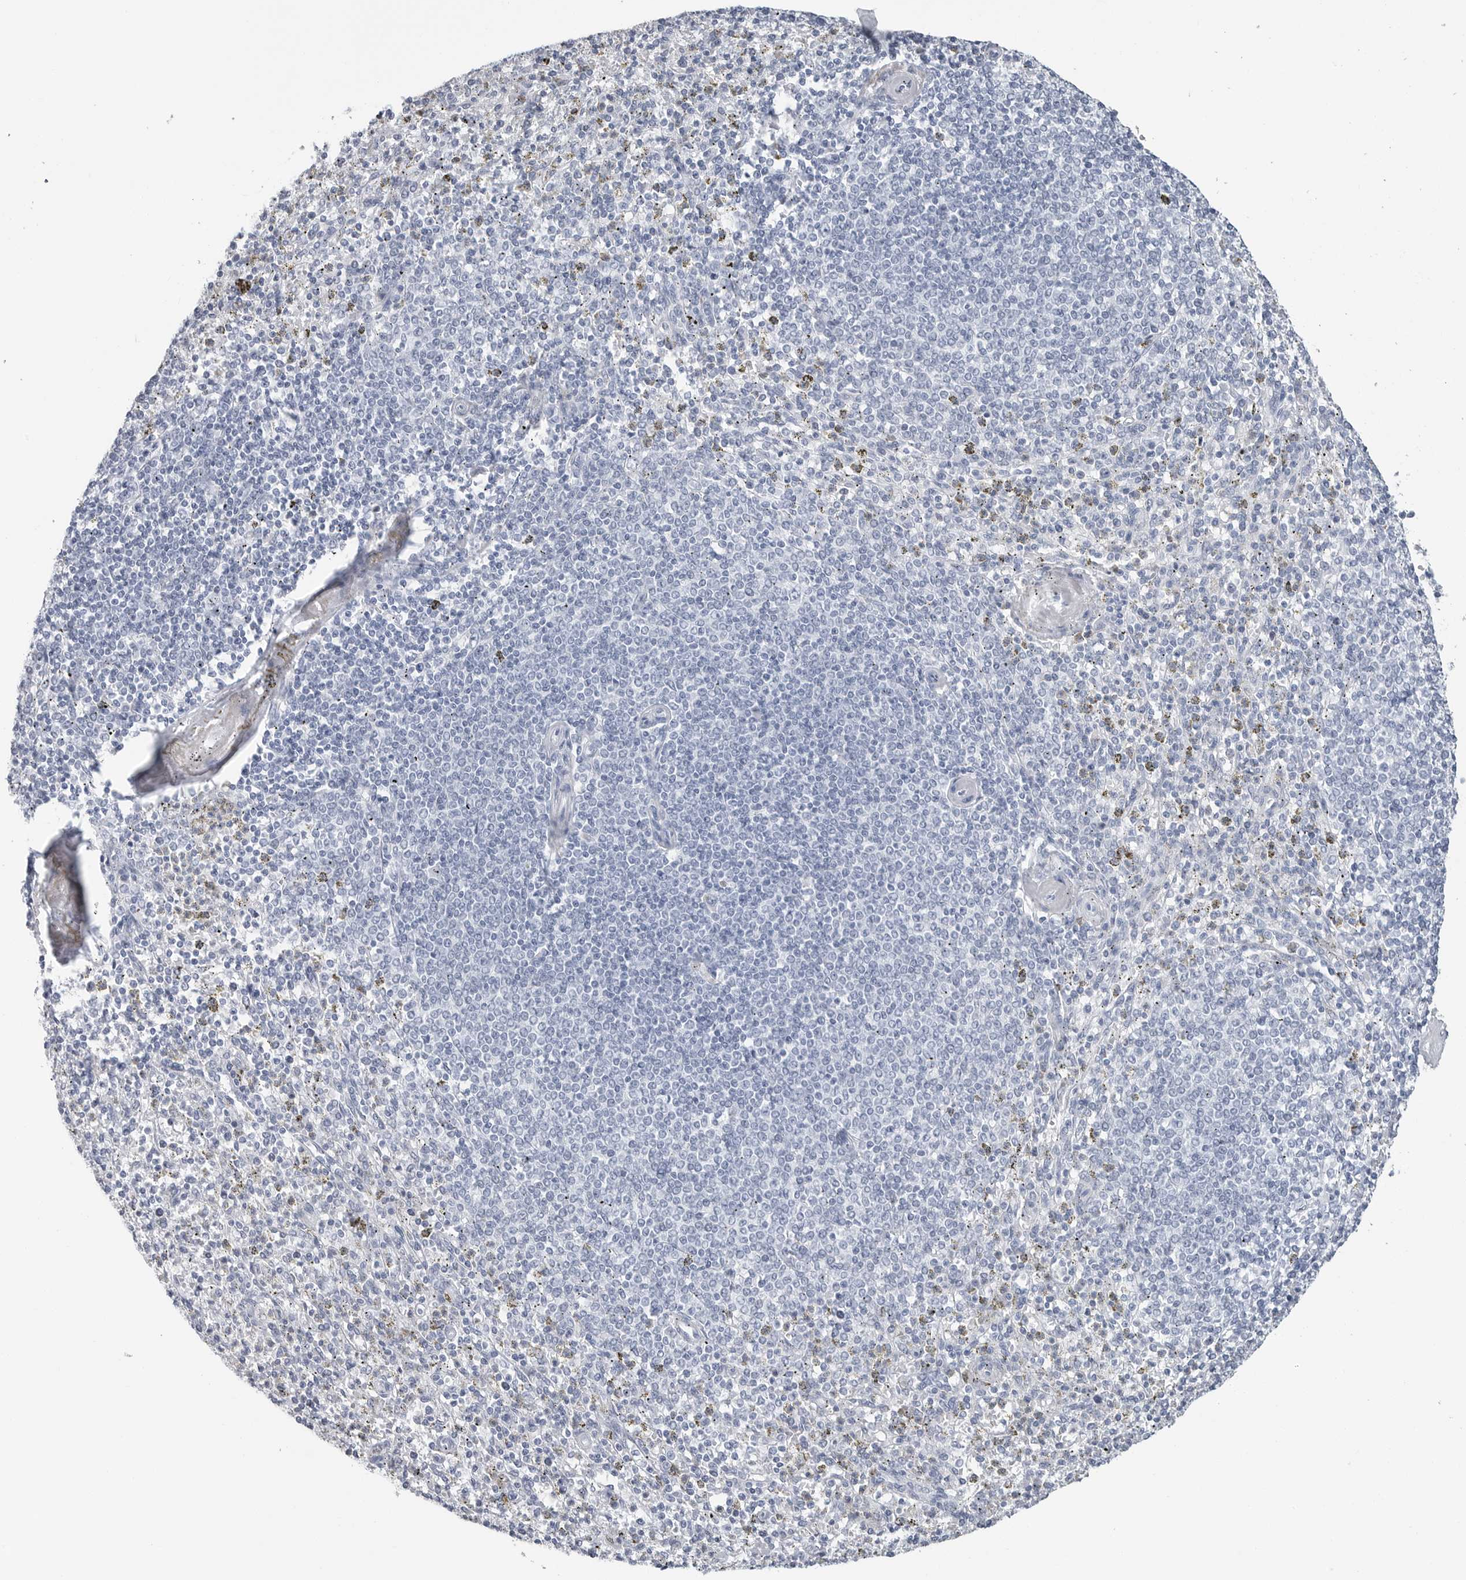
{"staining": {"intensity": "negative", "quantity": "none", "location": "none"}, "tissue": "spleen", "cell_type": "Cells in red pulp", "image_type": "normal", "snomed": [{"axis": "morphology", "description": "Normal tissue, NOS"}, {"axis": "topography", "description": "Spleen"}], "caption": "DAB immunohistochemical staining of unremarkable human spleen shows no significant positivity in cells in red pulp. (Stains: DAB (3,3'-diaminobenzidine) immunohistochemistry (IHC) with hematoxylin counter stain, Microscopy: brightfield microscopy at high magnification).", "gene": "CSH1", "patient": {"sex": "male", "age": 72}}